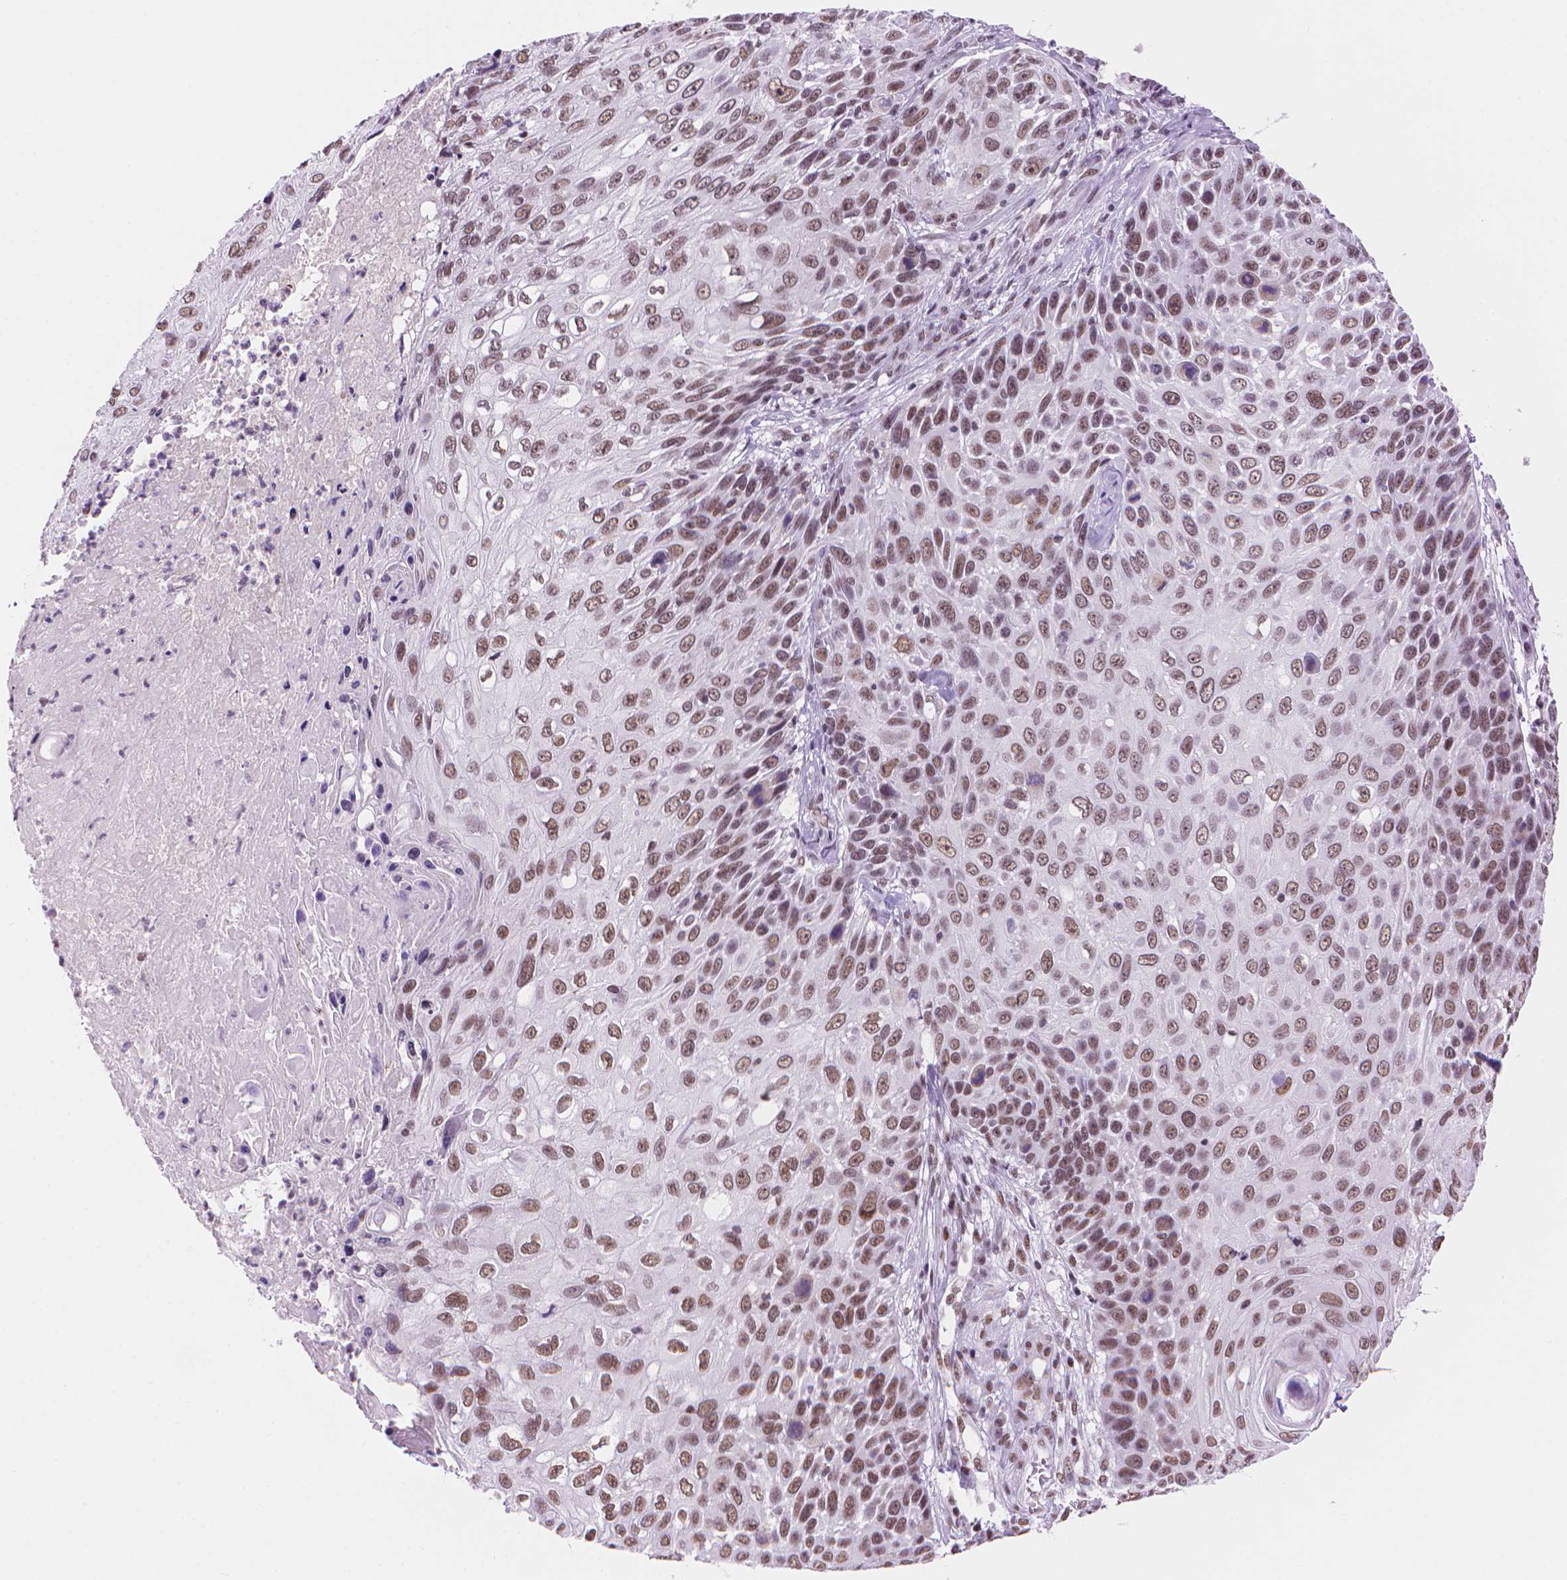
{"staining": {"intensity": "moderate", "quantity": ">75%", "location": "nuclear"}, "tissue": "skin cancer", "cell_type": "Tumor cells", "image_type": "cancer", "snomed": [{"axis": "morphology", "description": "Squamous cell carcinoma, NOS"}, {"axis": "topography", "description": "Skin"}], "caption": "A high-resolution micrograph shows immunohistochemistry (IHC) staining of squamous cell carcinoma (skin), which exhibits moderate nuclear staining in about >75% of tumor cells.", "gene": "RPA4", "patient": {"sex": "male", "age": 92}}